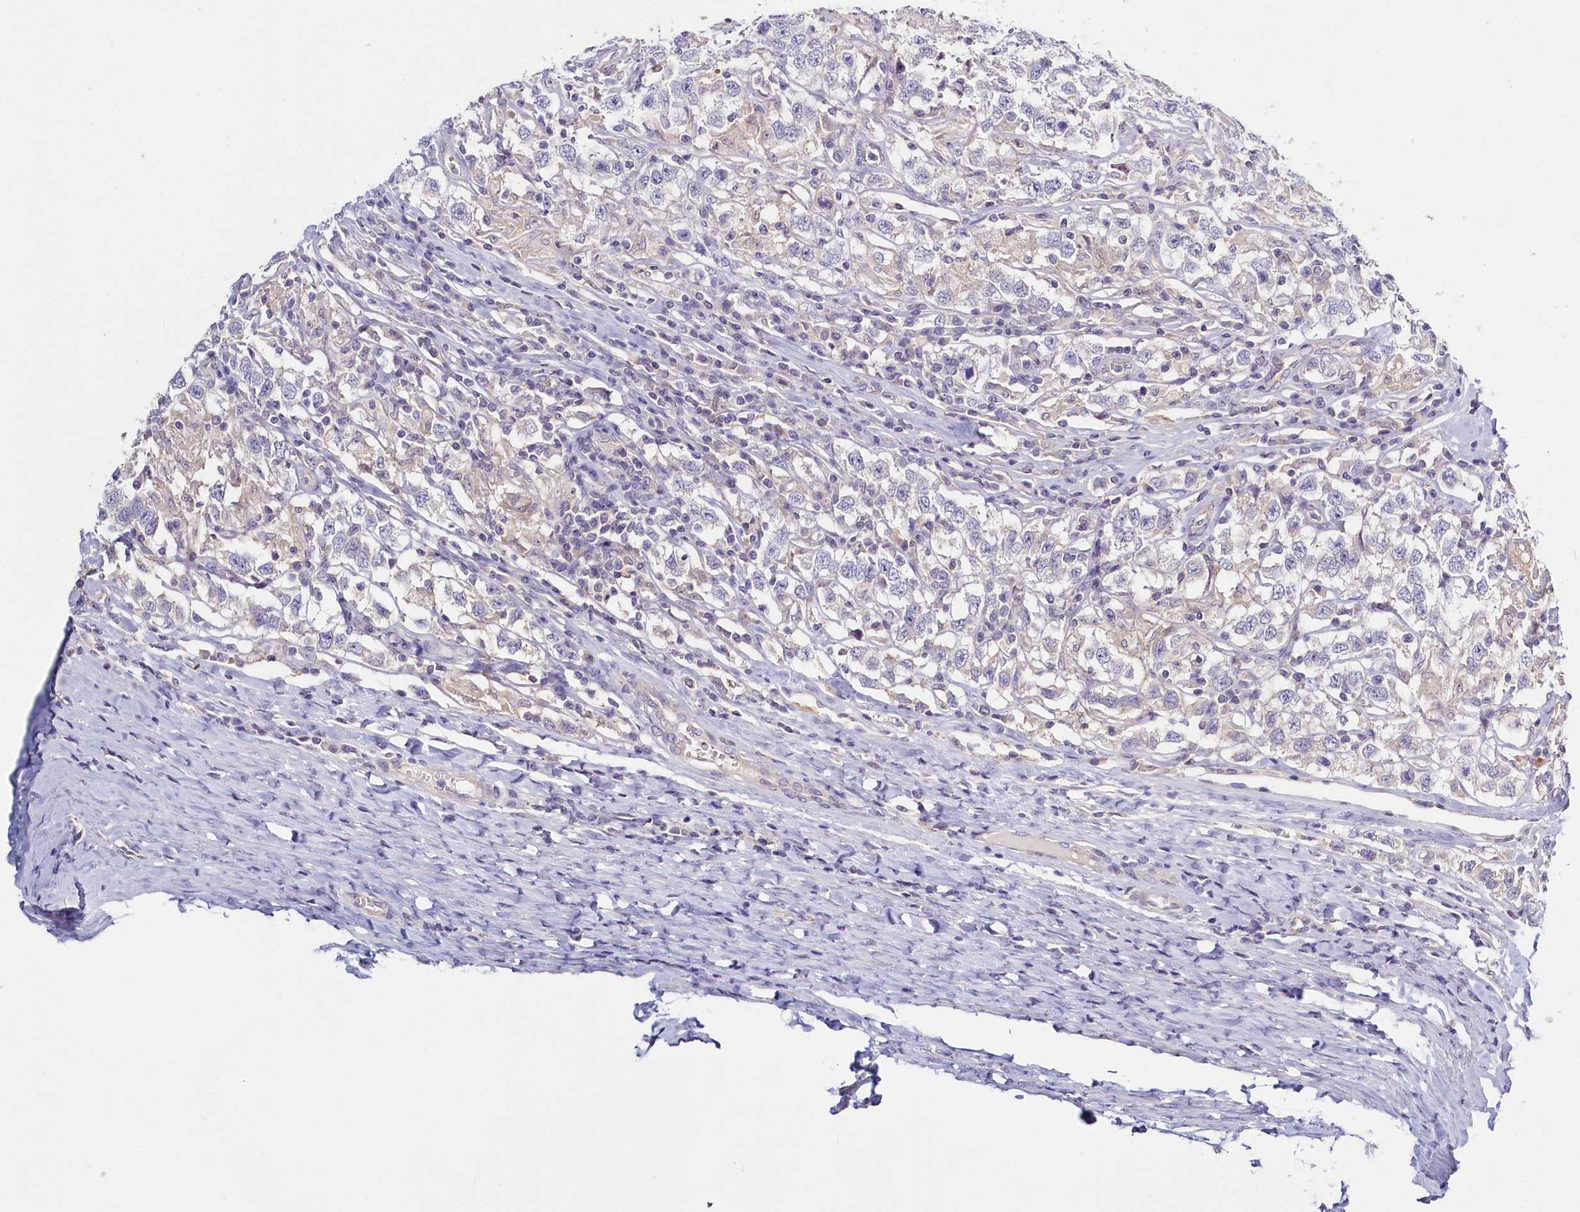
{"staining": {"intensity": "negative", "quantity": "none", "location": "none"}, "tissue": "testis cancer", "cell_type": "Tumor cells", "image_type": "cancer", "snomed": [{"axis": "morphology", "description": "Seminoma, NOS"}, {"axis": "topography", "description": "Testis"}], "caption": "This is a photomicrograph of immunohistochemistry (IHC) staining of testis seminoma, which shows no expression in tumor cells. (Stains: DAB (3,3'-diaminobenzidine) immunohistochemistry (IHC) with hematoxylin counter stain, Microscopy: brightfield microscopy at high magnification).", "gene": "PDE6D", "patient": {"sex": "male", "age": 41}}